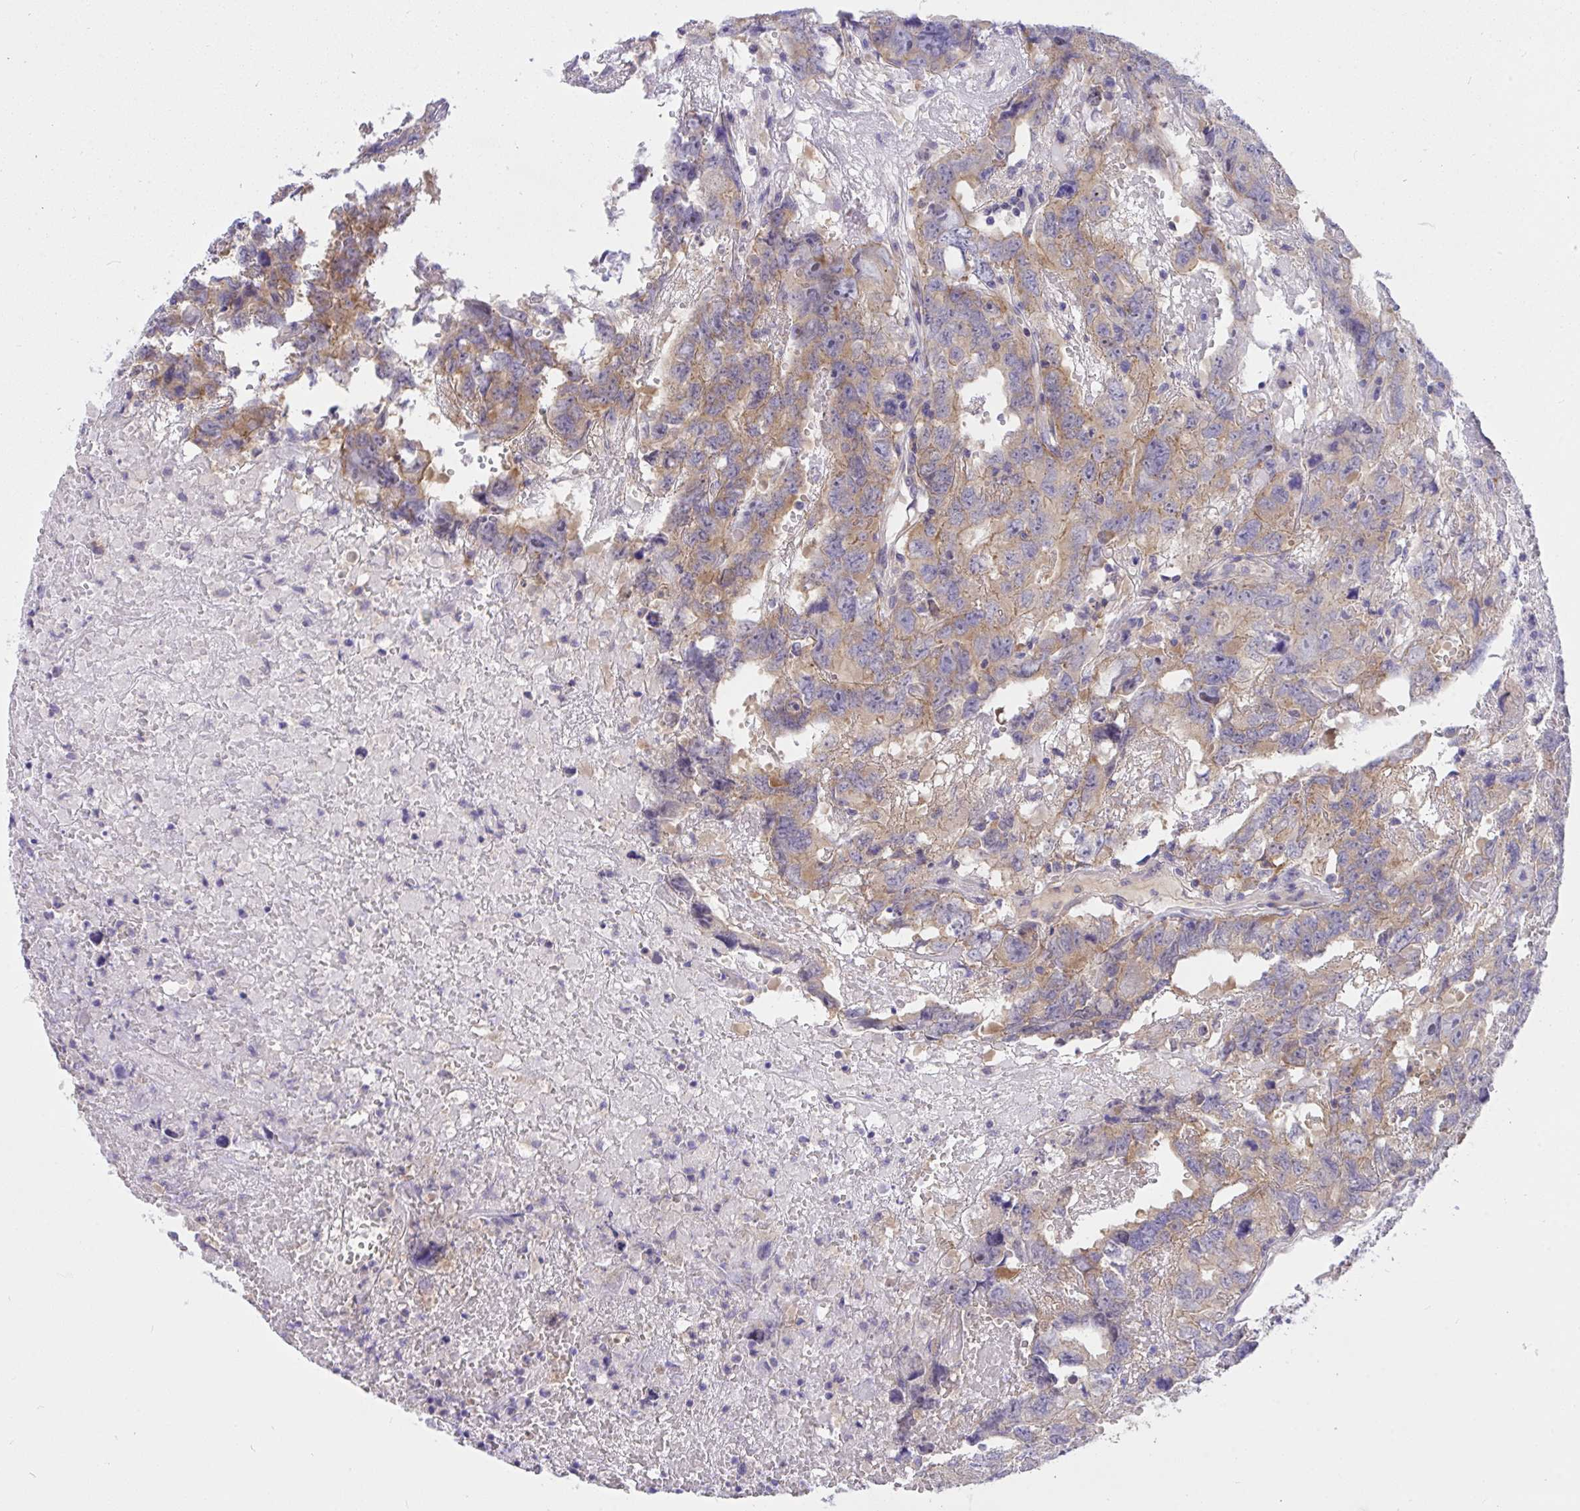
{"staining": {"intensity": "weak", "quantity": ">75%", "location": "cytoplasmic/membranous"}, "tissue": "testis cancer", "cell_type": "Tumor cells", "image_type": "cancer", "snomed": [{"axis": "morphology", "description": "Carcinoma, Embryonal, NOS"}, {"axis": "topography", "description": "Testis"}], "caption": "Immunohistochemistry image of testis cancer (embryonal carcinoma) stained for a protein (brown), which demonstrates low levels of weak cytoplasmic/membranous staining in approximately >75% of tumor cells.", "gene": "TLN2", "patient": {"sex": "male", "age": 45}}